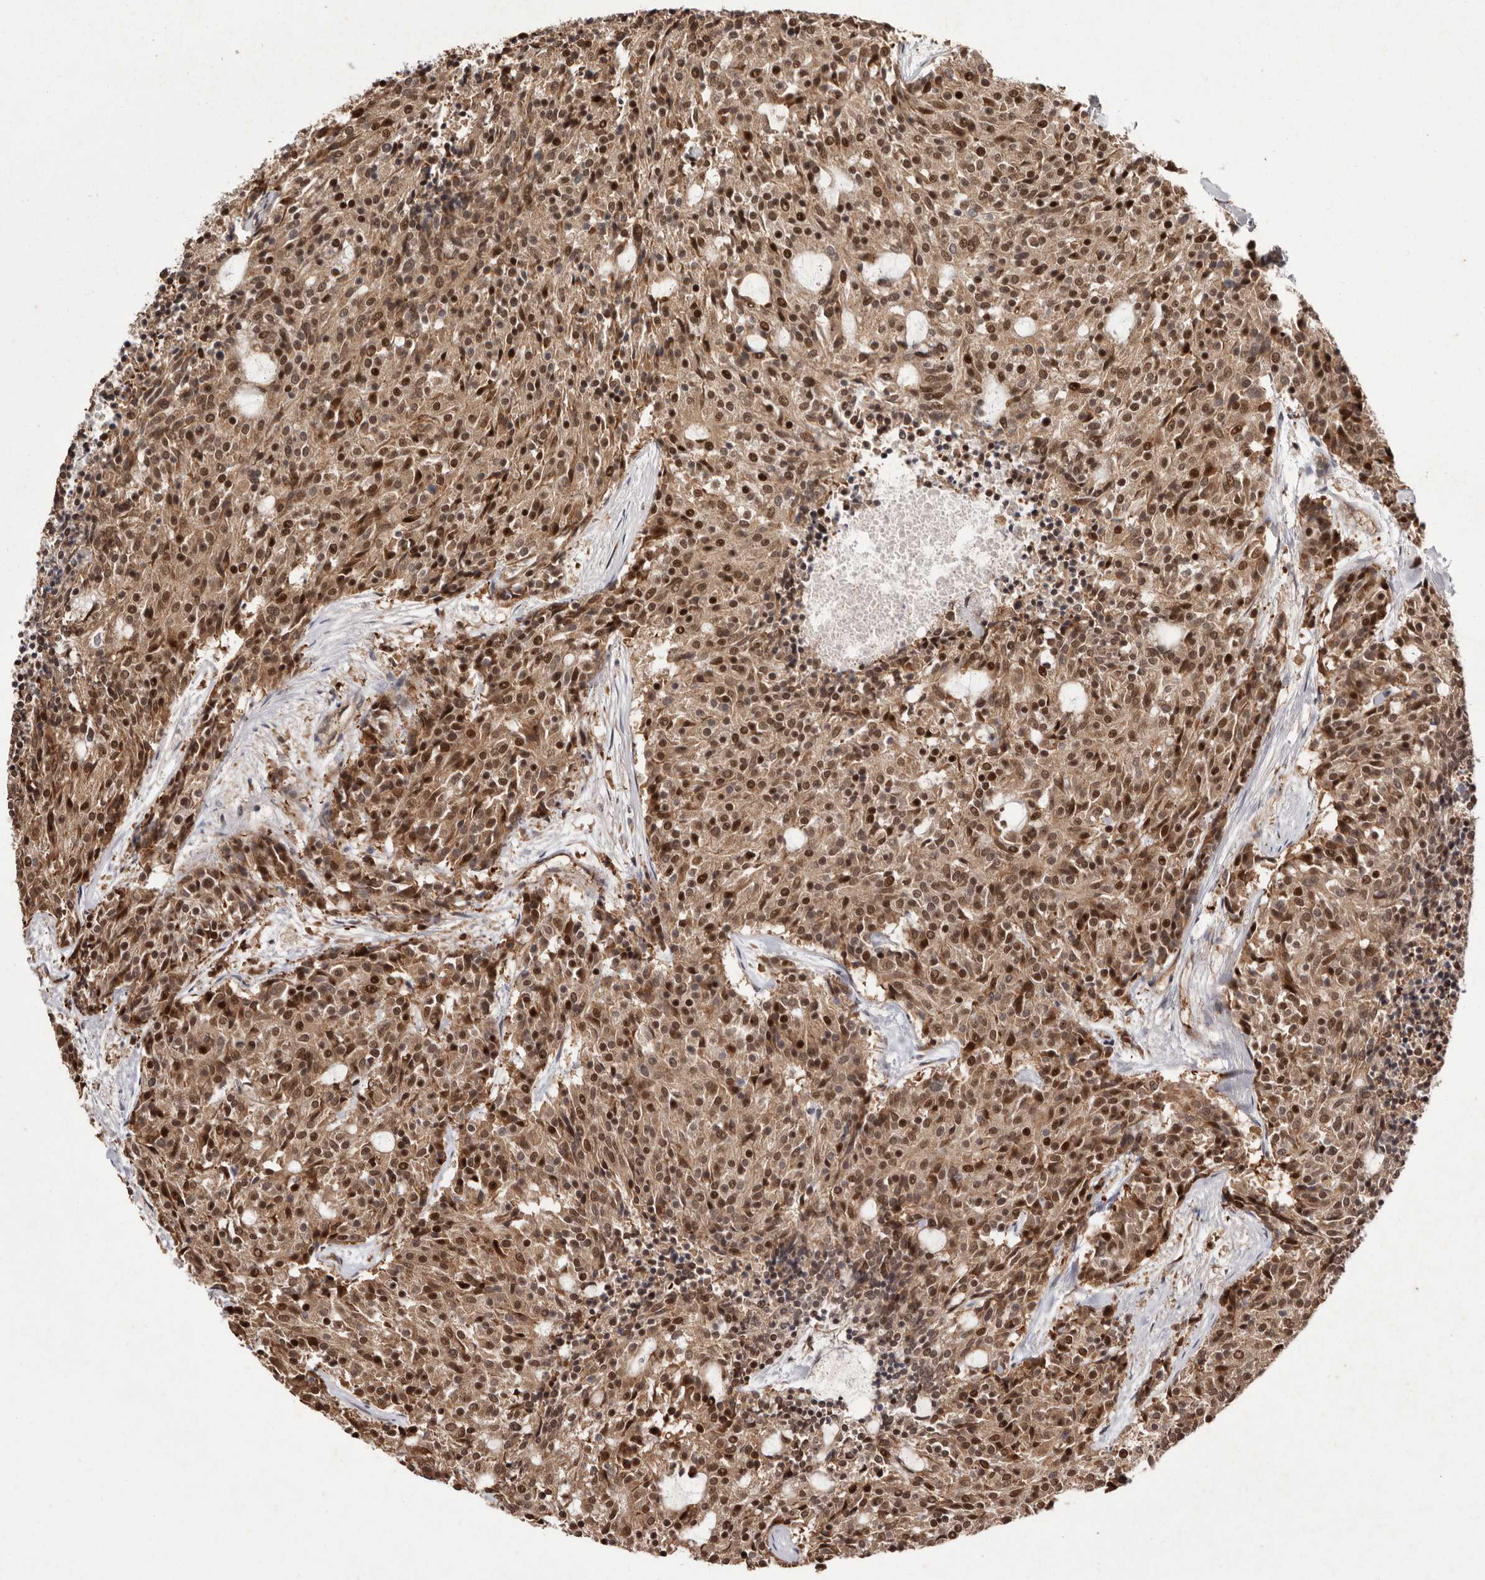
{"staining": {"intensity": "moderate", "quantity": ">75%", "location": "cytoplasmic/membranous,nuclear"}, "tissue": "carcinoid", "cell_type": "Tumor cells", "image_type": "cancer", "snomed": [{"axis": "morphology", "description": "Carcinoid, malignant, NOS"}, {"axis": "topography", "description": "Pancreas"}], "caption": "Malignant carcinoid stained for a protein shows moderate cytoplasmic/membranous and nuclear positivity in tumor cells.", "gene": "LRGUK", "patient": {"sex": "female", "age": 54}}